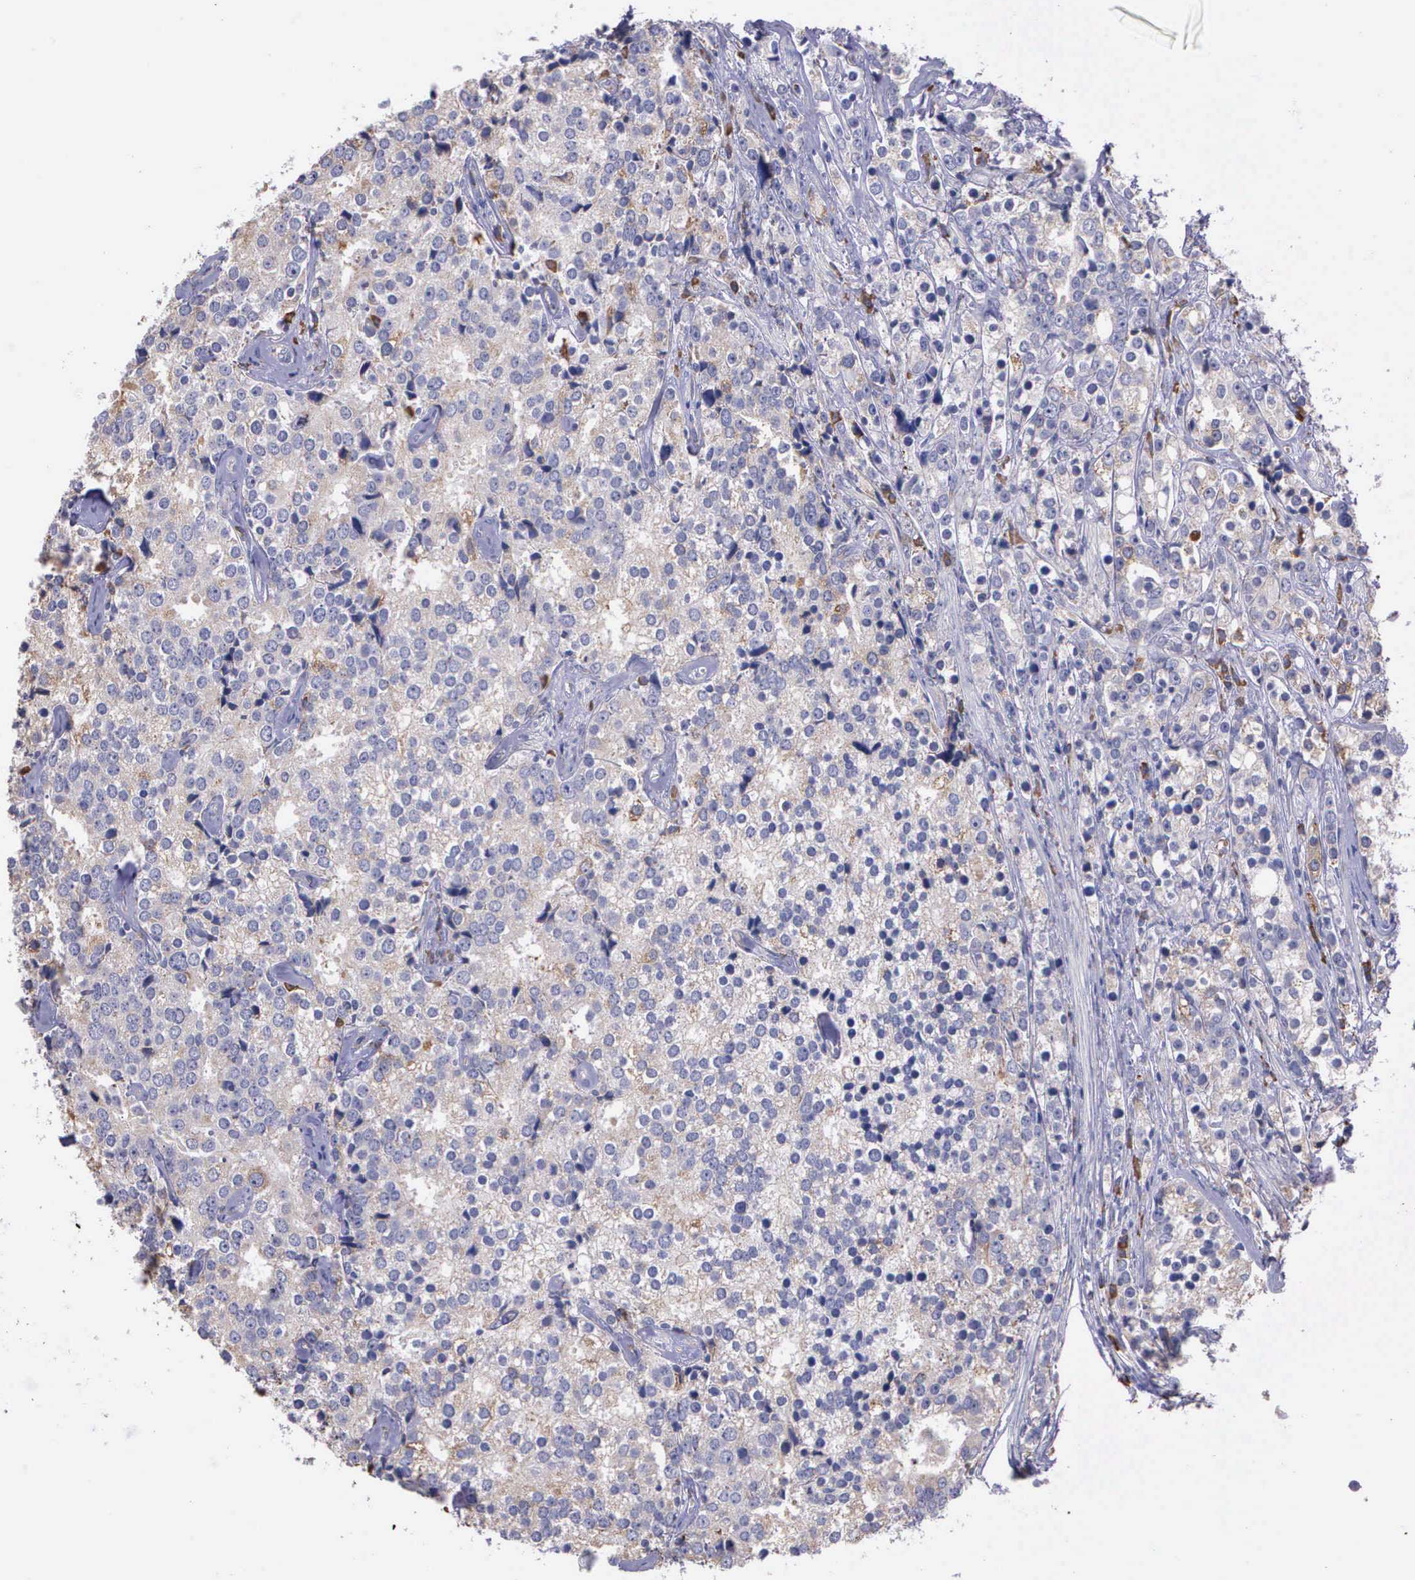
{"staining": {"intensity": "weak", "quantity": ">75%", "location": "cytoplasmic/membranous"}, "tissue": "prostate cancer", "cell_type": "Tumor cells", "image_type": "cancer", "snomed": [{"axis": "morphology", "description": "Adenocarcinoma, High grade"}, {"axis": "topography", "description": "Prostate"}], "caption": "Brown immunohistochemical staining in human adenocarcinoma (high-grade) (prostate) displays weak cytoplasmic/membranous positivity in about >75% of tumor cells. (brown staining indicates protein expression, while blue staining denotes nuclei).", "gene": "ZC3H12B", "patient": {"sex": "male", "age": 71}}